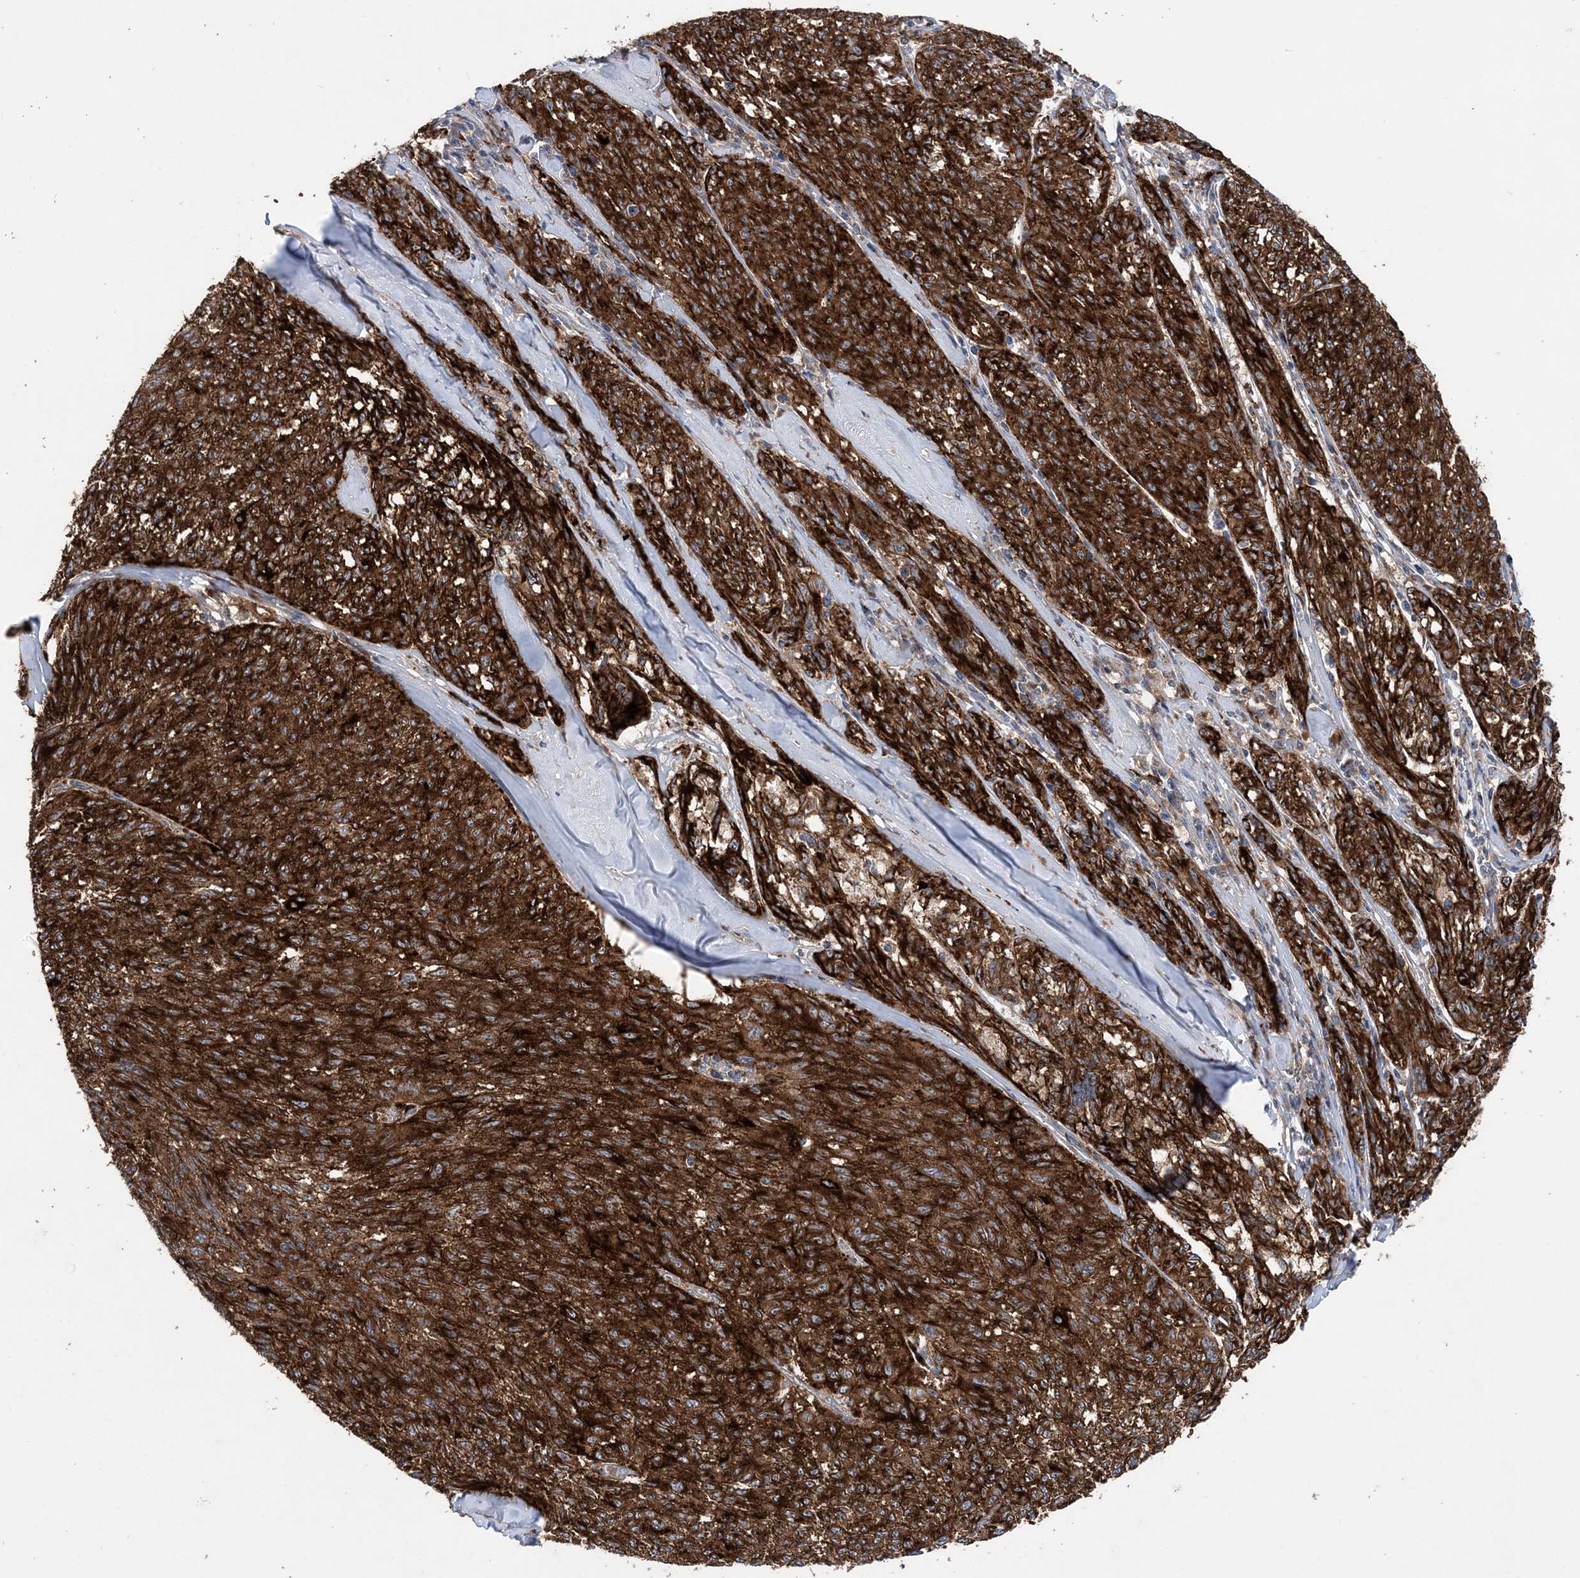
{"staining": {"intensity": "strong", "quantity": ">75%", "location": "cytoplasmic/membranous"}, "tissue": "melanoma", "cell_type": "Tumor cells", "image_type": "cancer", "snomed": [{"axis": "morphology", "description": "Malignant melanoma, NOS"}, {"axis": "topography", "description": "Skin"}], "caption": "Immunohistochemical staining of human malignant melanoma reveals strong cytoplasmic/membranous protein expression in about >75% of tumor cells.", "gene": "PTTG1IP", "patient": {"sex": "female", "age": 72}}